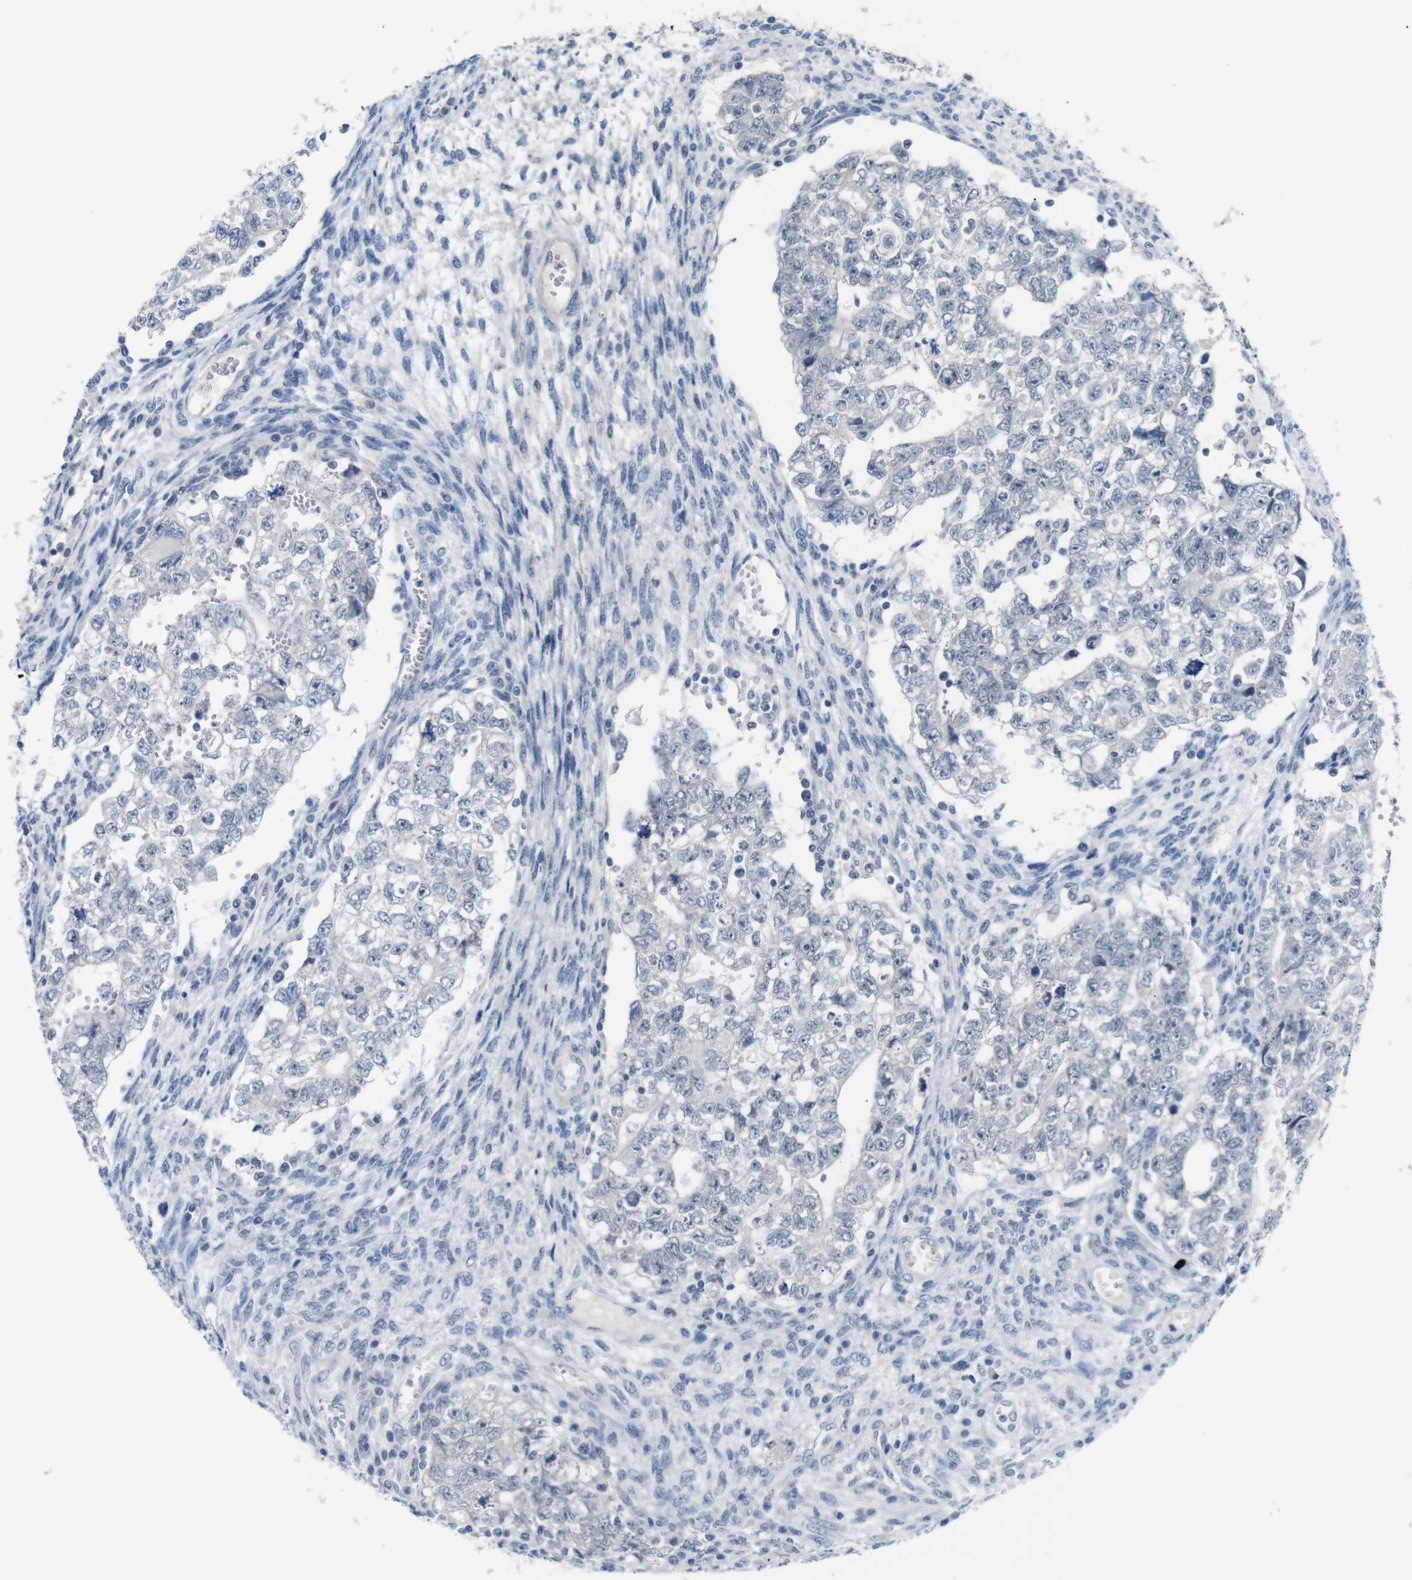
{"staining": {"intensity": "negative", "quantity": "none", "location": "none"}, "tissue": "testis cancer", "cell_type": "Tumor cells", "image_type": "cancer", "snomed": [{"axis": "morphology", "description": "Seminoma, NOS"}, {"axis": "morphology", "description": "Carcinoma, Embryonal, NOS"}, {"axis": "topography", "description": "Testis"}], "caption": "Tumor cells are negative for protein expression in human embryonal carcinoma (testis). The staining is performed using DAB brown chromogen with nuclei counter-stained in using hematoxylin.", "gene": "CHRM5", "patient": {"sex": "male", "age": 38}}